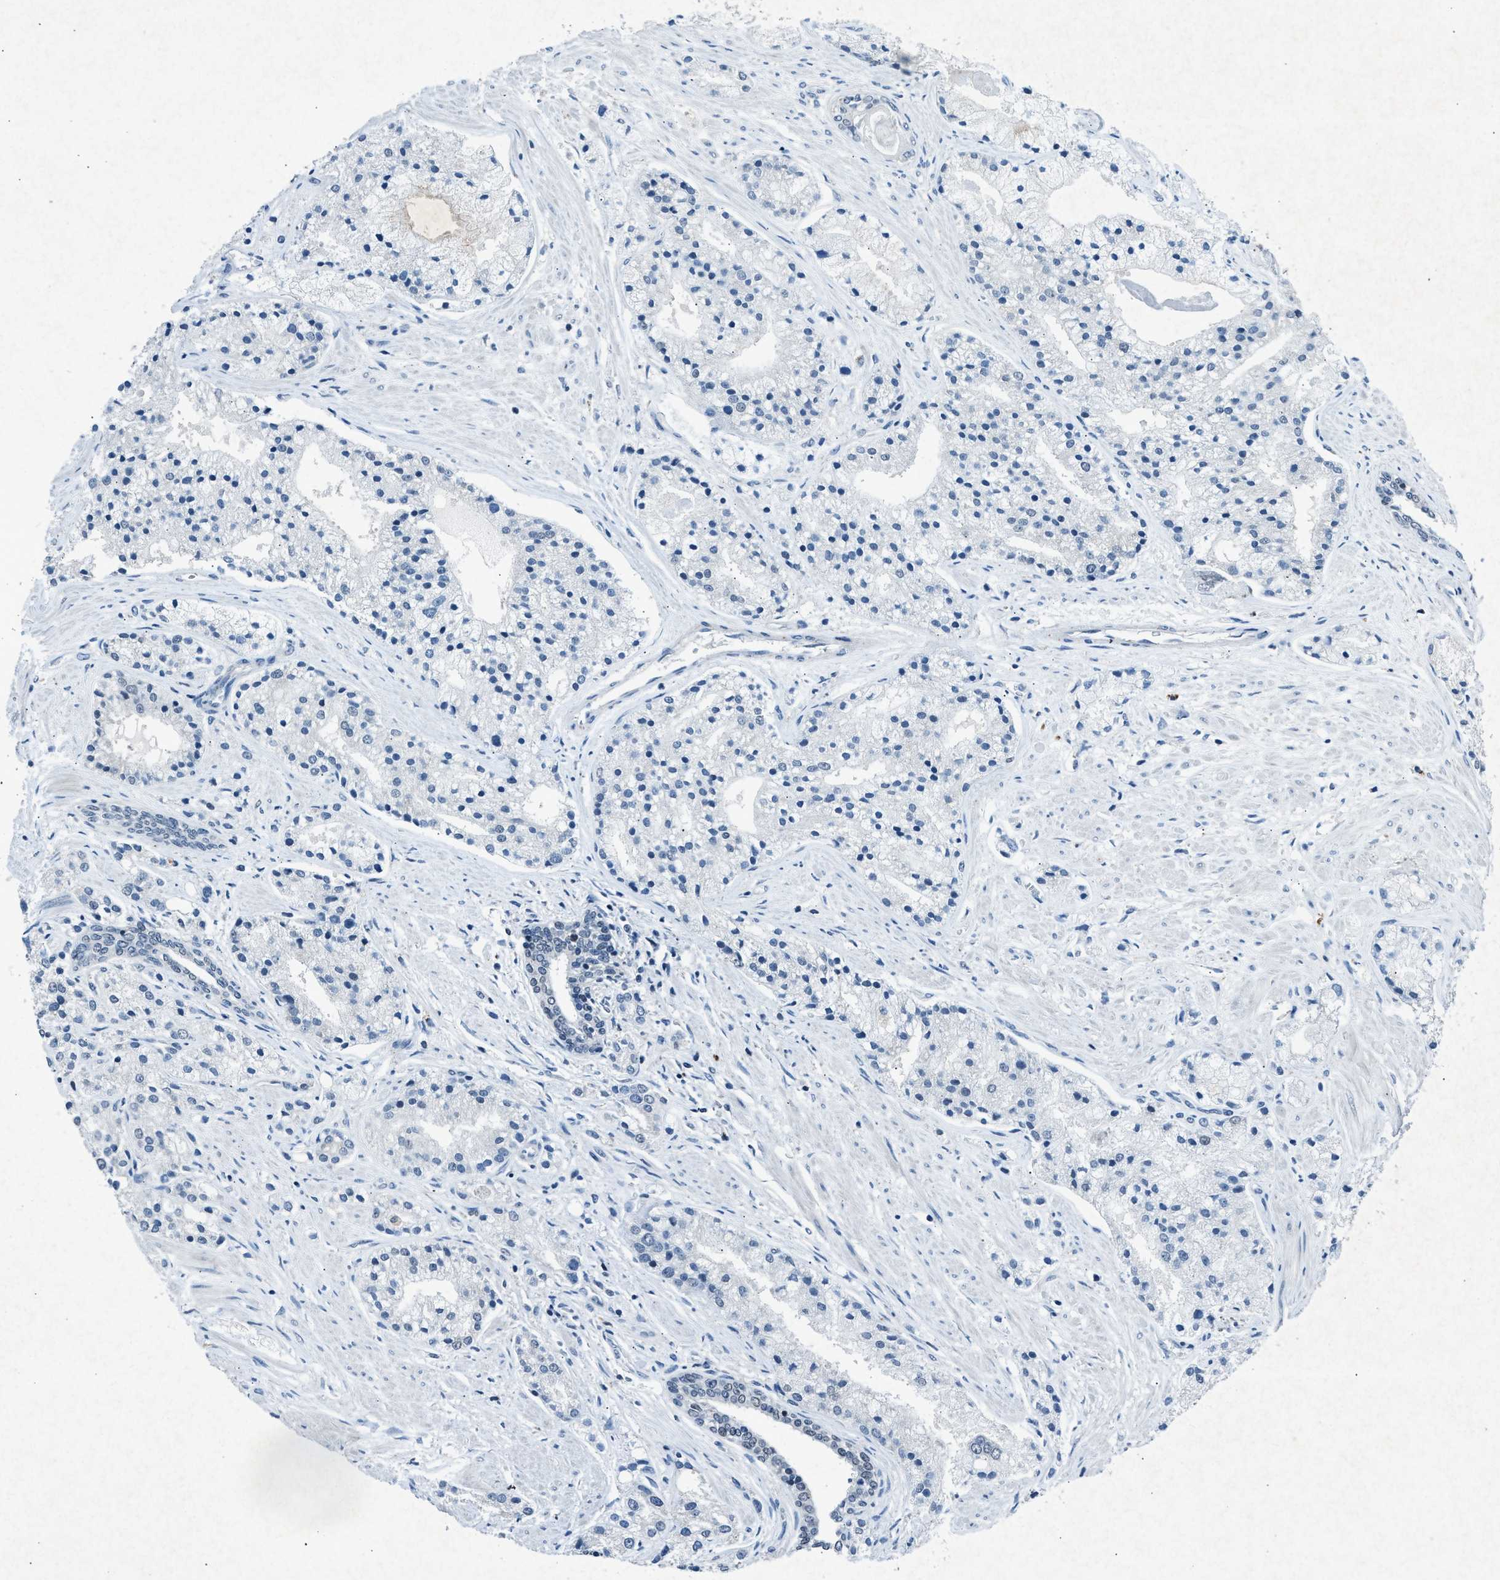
{"staining": {"intensity": "negative", "quantity": "none", "location": "none"}, "tissue": "prostate cancer", "cell_type": "Tumor cells", "image_type": "cancer", "snomed": [{"axis": "morphology", "description": "Adenocarcinoma, High grade"}, {"axis": "topography", "description": "Prostate"}], "caption": "IHC of human prostate cancer demonstrates no staining in tumor cells.", "gene": "ADCY1", "patient": {"sex": "male", "age": 50}}